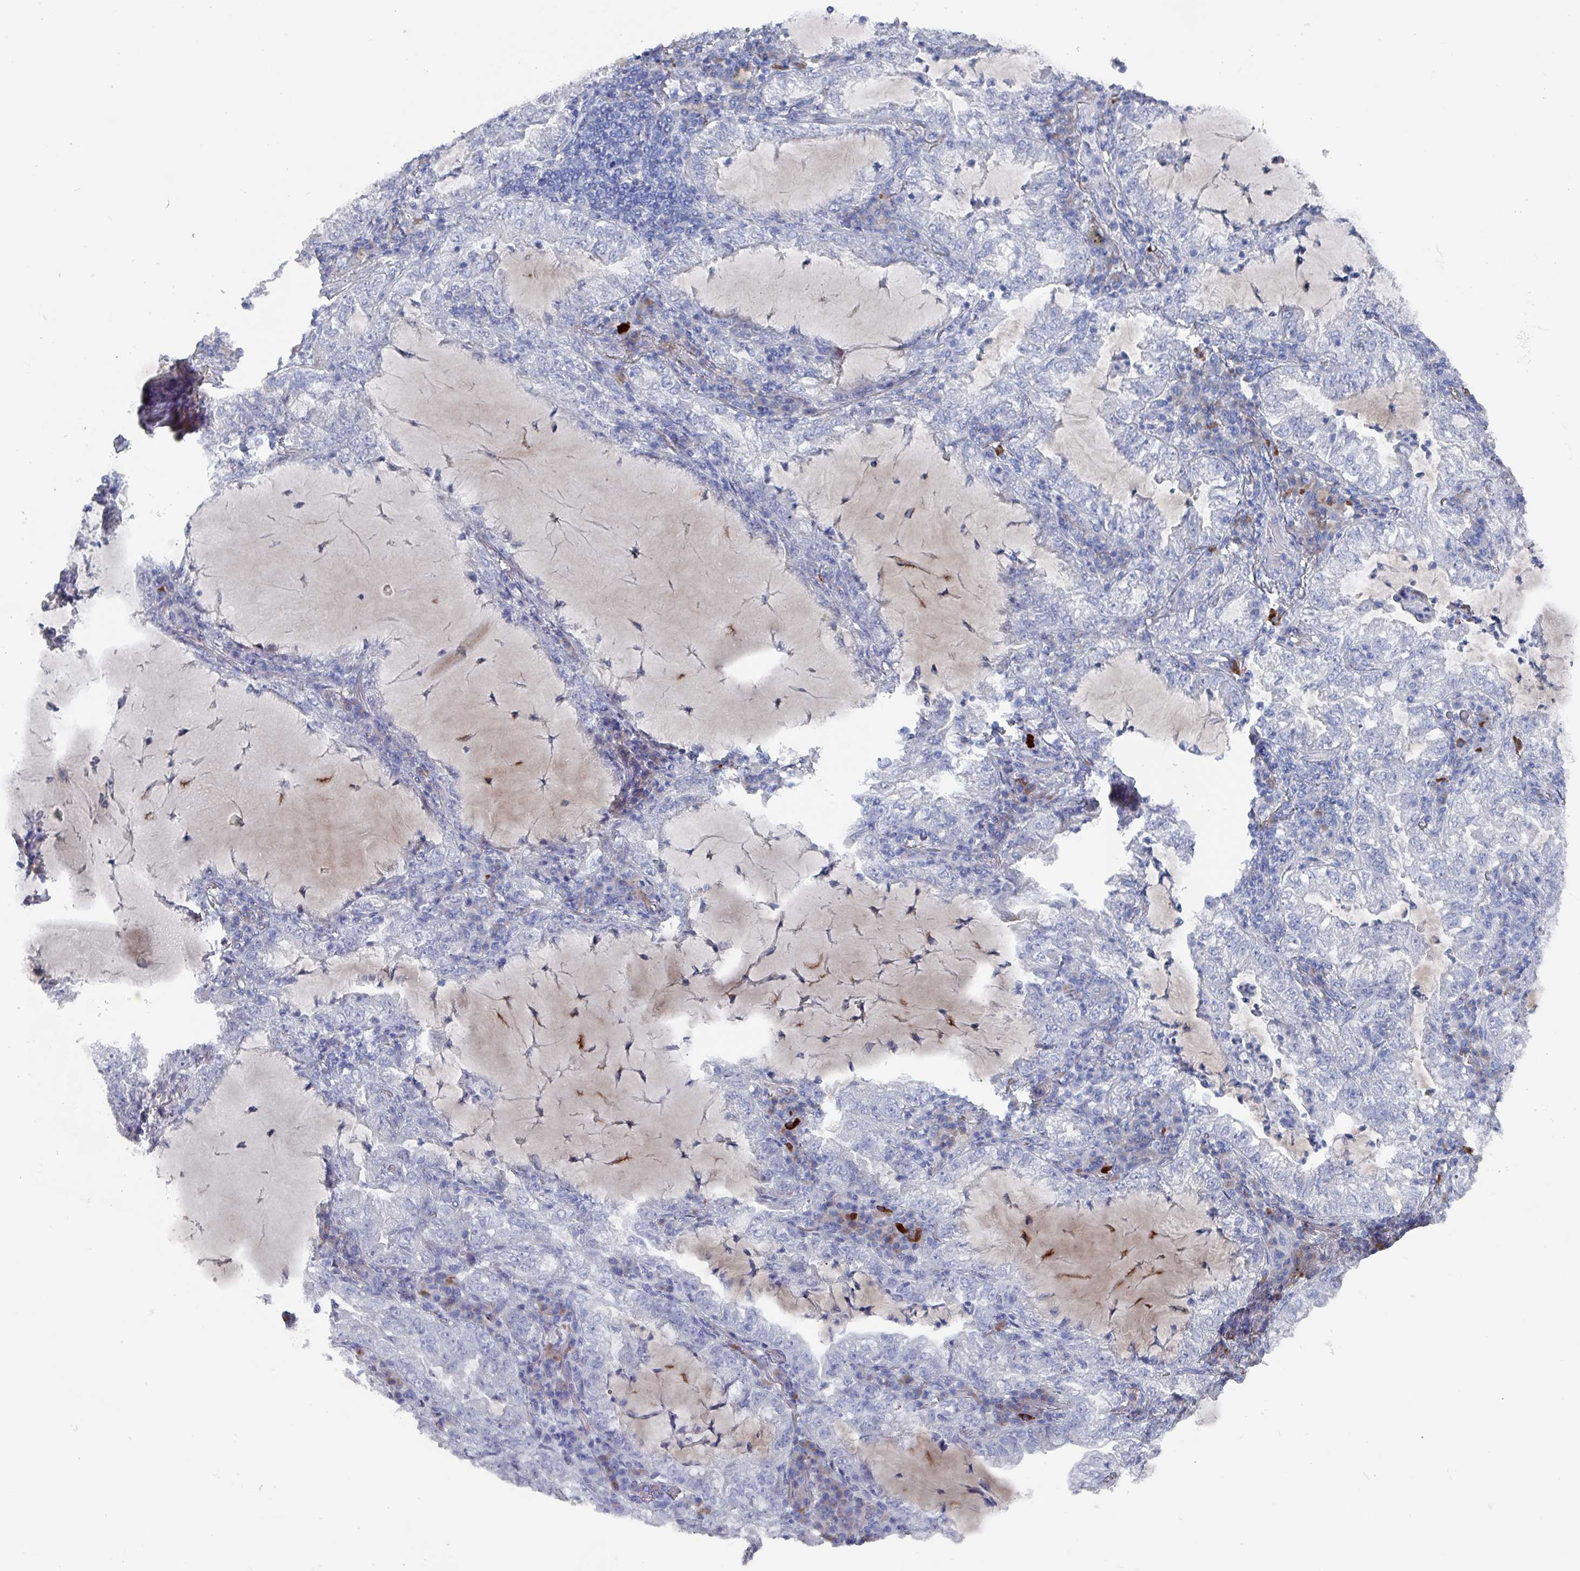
{"staining": {"intensity": "negative", "quantity": "none", "location": "none"}, "tissue": "lung cancer", "cell_type": "Tumor cells", "image_type": "cancer", "snomed": [{"axis": "morphology", "description": "Adenocarcinoma, NOS"}, {"axis": "topography", "description": "Lung"}], "caption": "An immunohistochemistry (IHC) image of lung cancer (adenocarcinoma) is shown. There is no staining in tumor cells of lung cancer (adenocarcinoma).", "gene": "DRD5", "patient": {"sex": "female", "age": 73}}